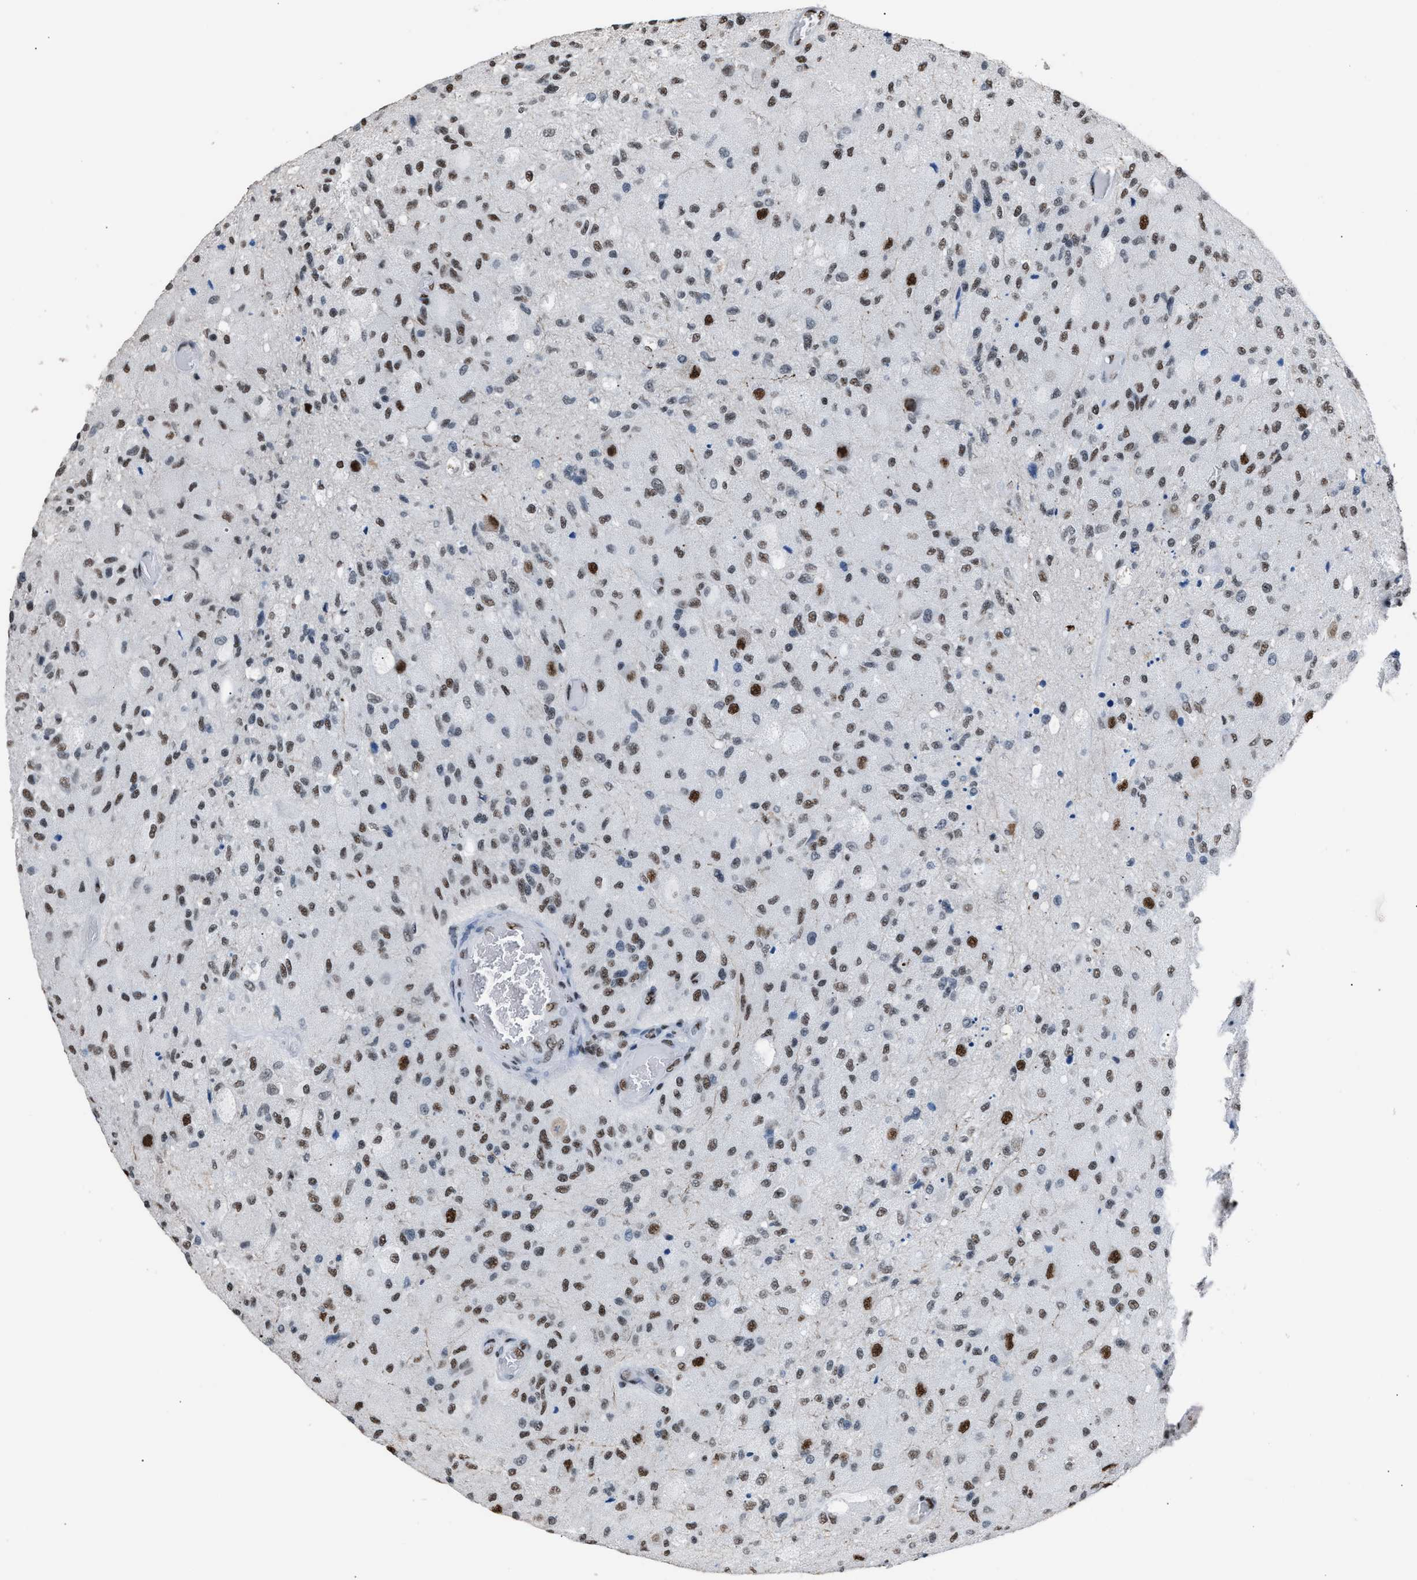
{"staining": {"intensity": "moderate", "quantity": ">75%", "location": "nuclear"}, "tissue": "glioma", "cell_type": "Tumor cells", "image_type": "cancer", "snomed": [{"axis": "morphology", "description": "Normal tissue, NOS"}, {"axis": "morphology", "description": "Glioma, malignant, High grade"}, {"axis": "topography", "description": "Cerebral cortex"}], "caption": "The histopathology image shows staining of glioma, revealing moderate nuclear protein staining (brown color) within tumor cells.", "gene": "CCAR2", "patient": {"sex": "male", "age": 77}}